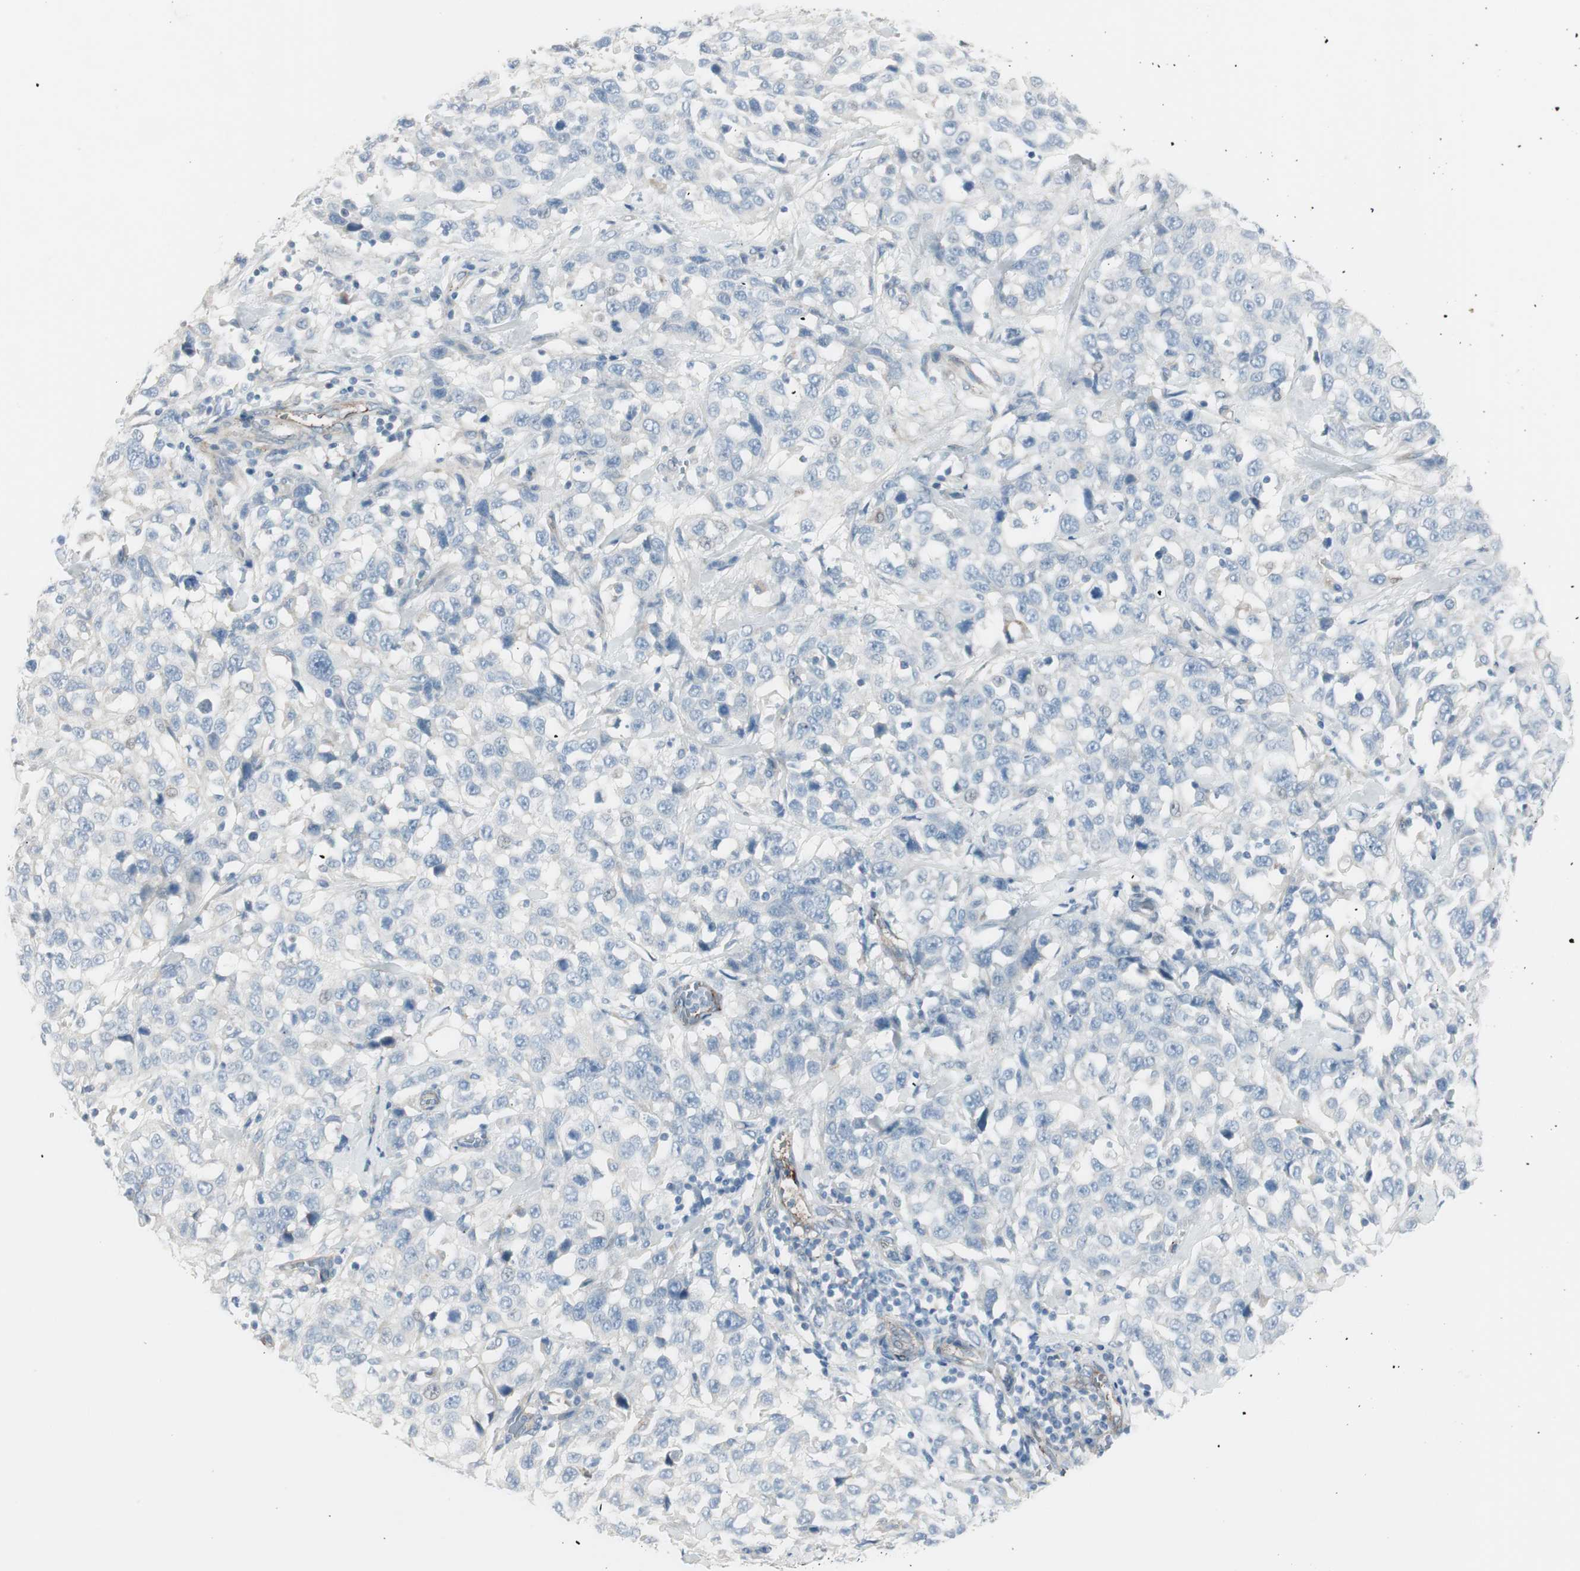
{"staining": {"intensity": "negative", "quantity": "none", "location": "none"}, "tissue": "stomach cancer", "cell_type": "Tumor cells", "image_type": "cancer", "snomed": [{"axis": "morphology", "description": "Normal tissue, NOS"}, {"axis": "morphology", "description": "Adenocarcinoma, NOS"}, {"axis": "topography", "description": "Stomach"}], "caption": "Stomach cancer was stained to show a protein in brown. There is no significant staining in tumor cells.", "gene": "CACNA2D1", "patient": {"sex": "male", "age": 48}}